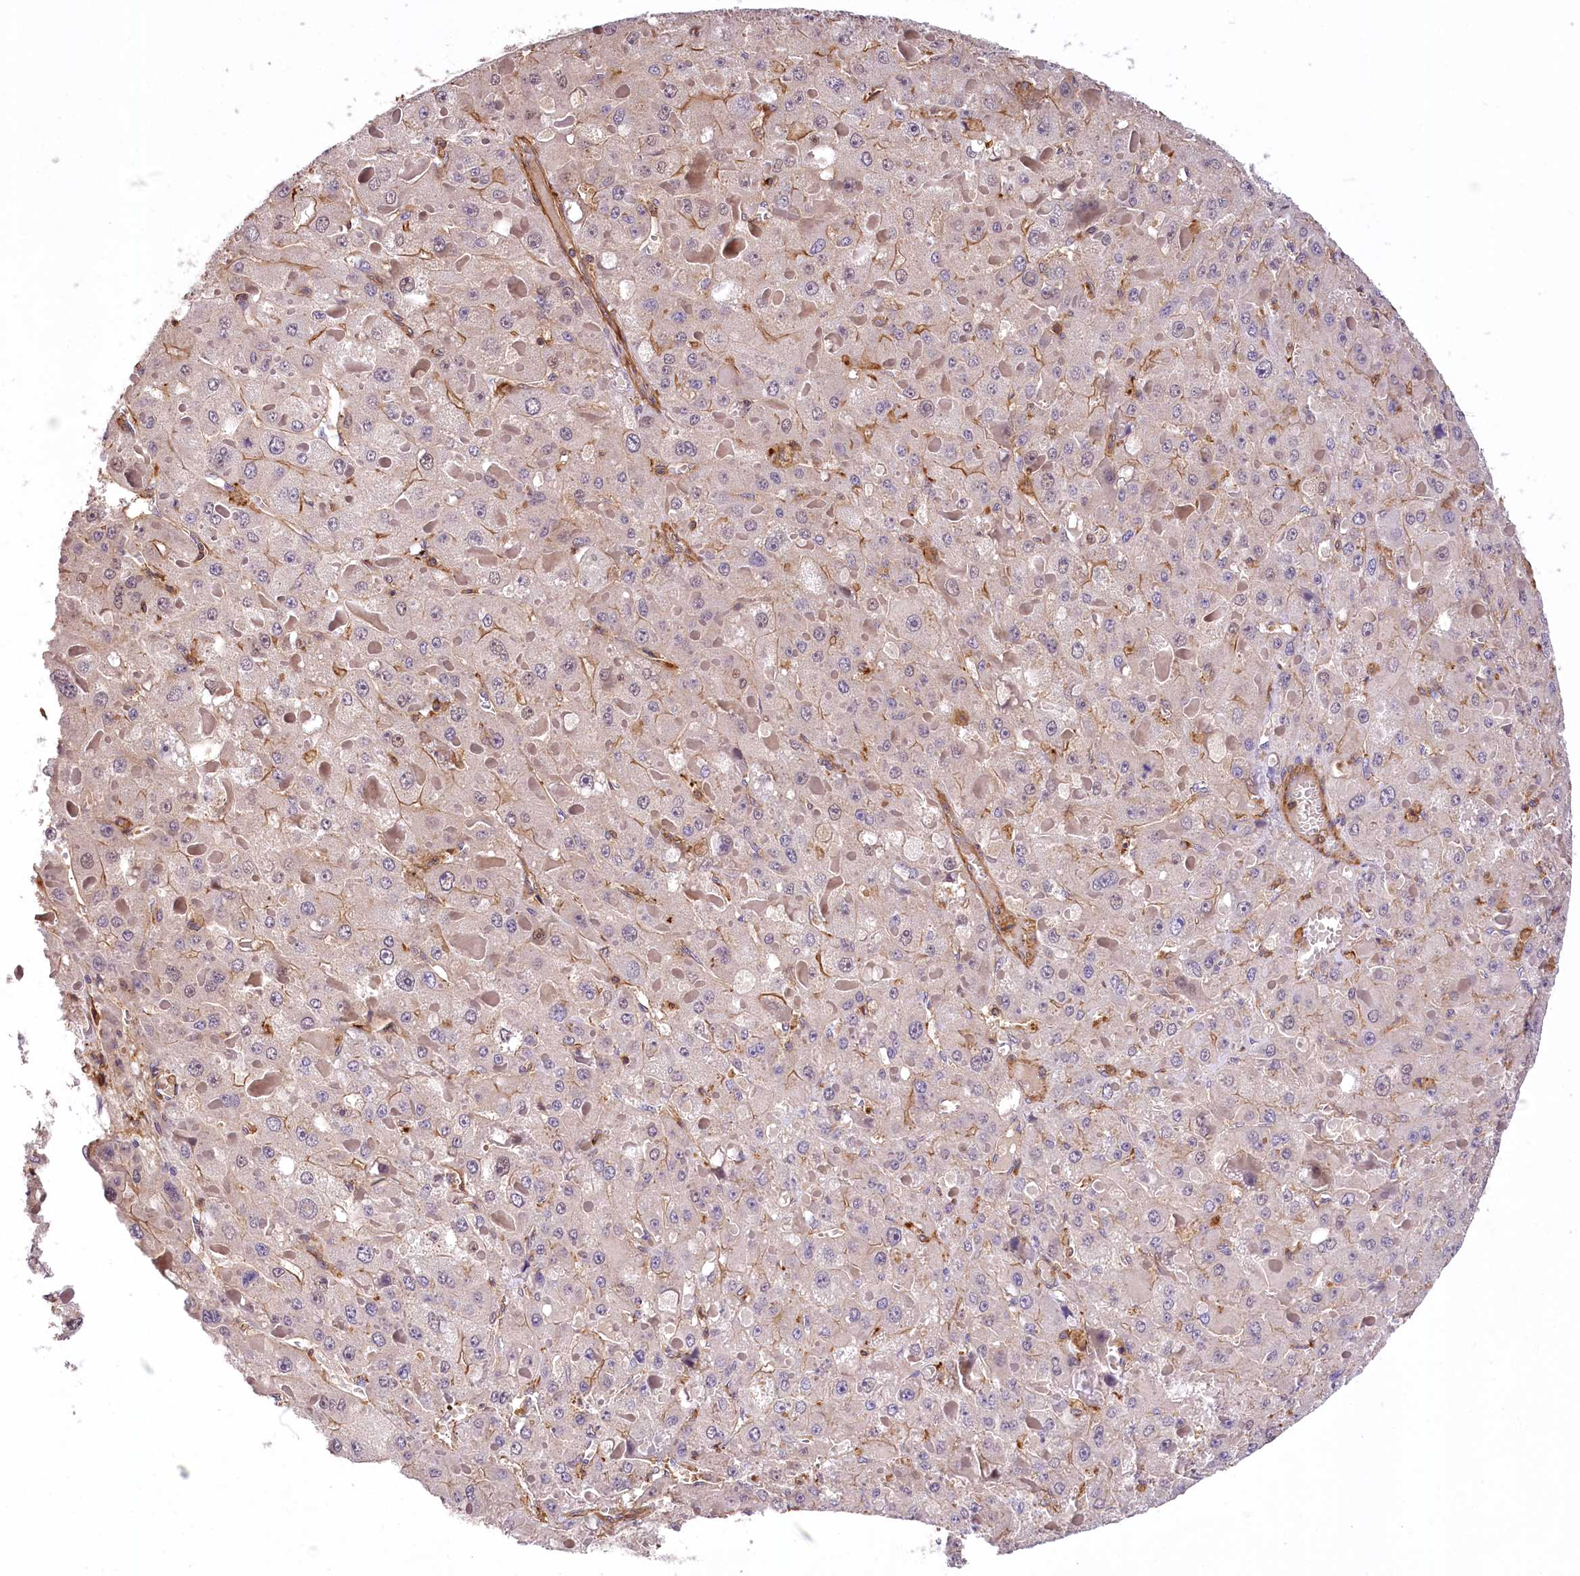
{"staining": {"intensity": "weak", "quantity": "<25%", "location": "cytoplasmic/membranous"}, "tissue": "liver cancer", "cell_type": "Tumor cells", "image_type": "cancer", "snomed": [{"axis": "morphology", "description": "Carcinoma, Hepatocellular, NOS"}, {"axis": "topography", "description": "Liver"}], "caption": "The immunohistochemistry micrograph has no significant expression in tumor cells of hepatocellular carcinoma (liver) tissue. (DAB IHC with hematoxylin counter stain).", "gene": "DPP3", "patient": {"sex": "female", "age": 73}}